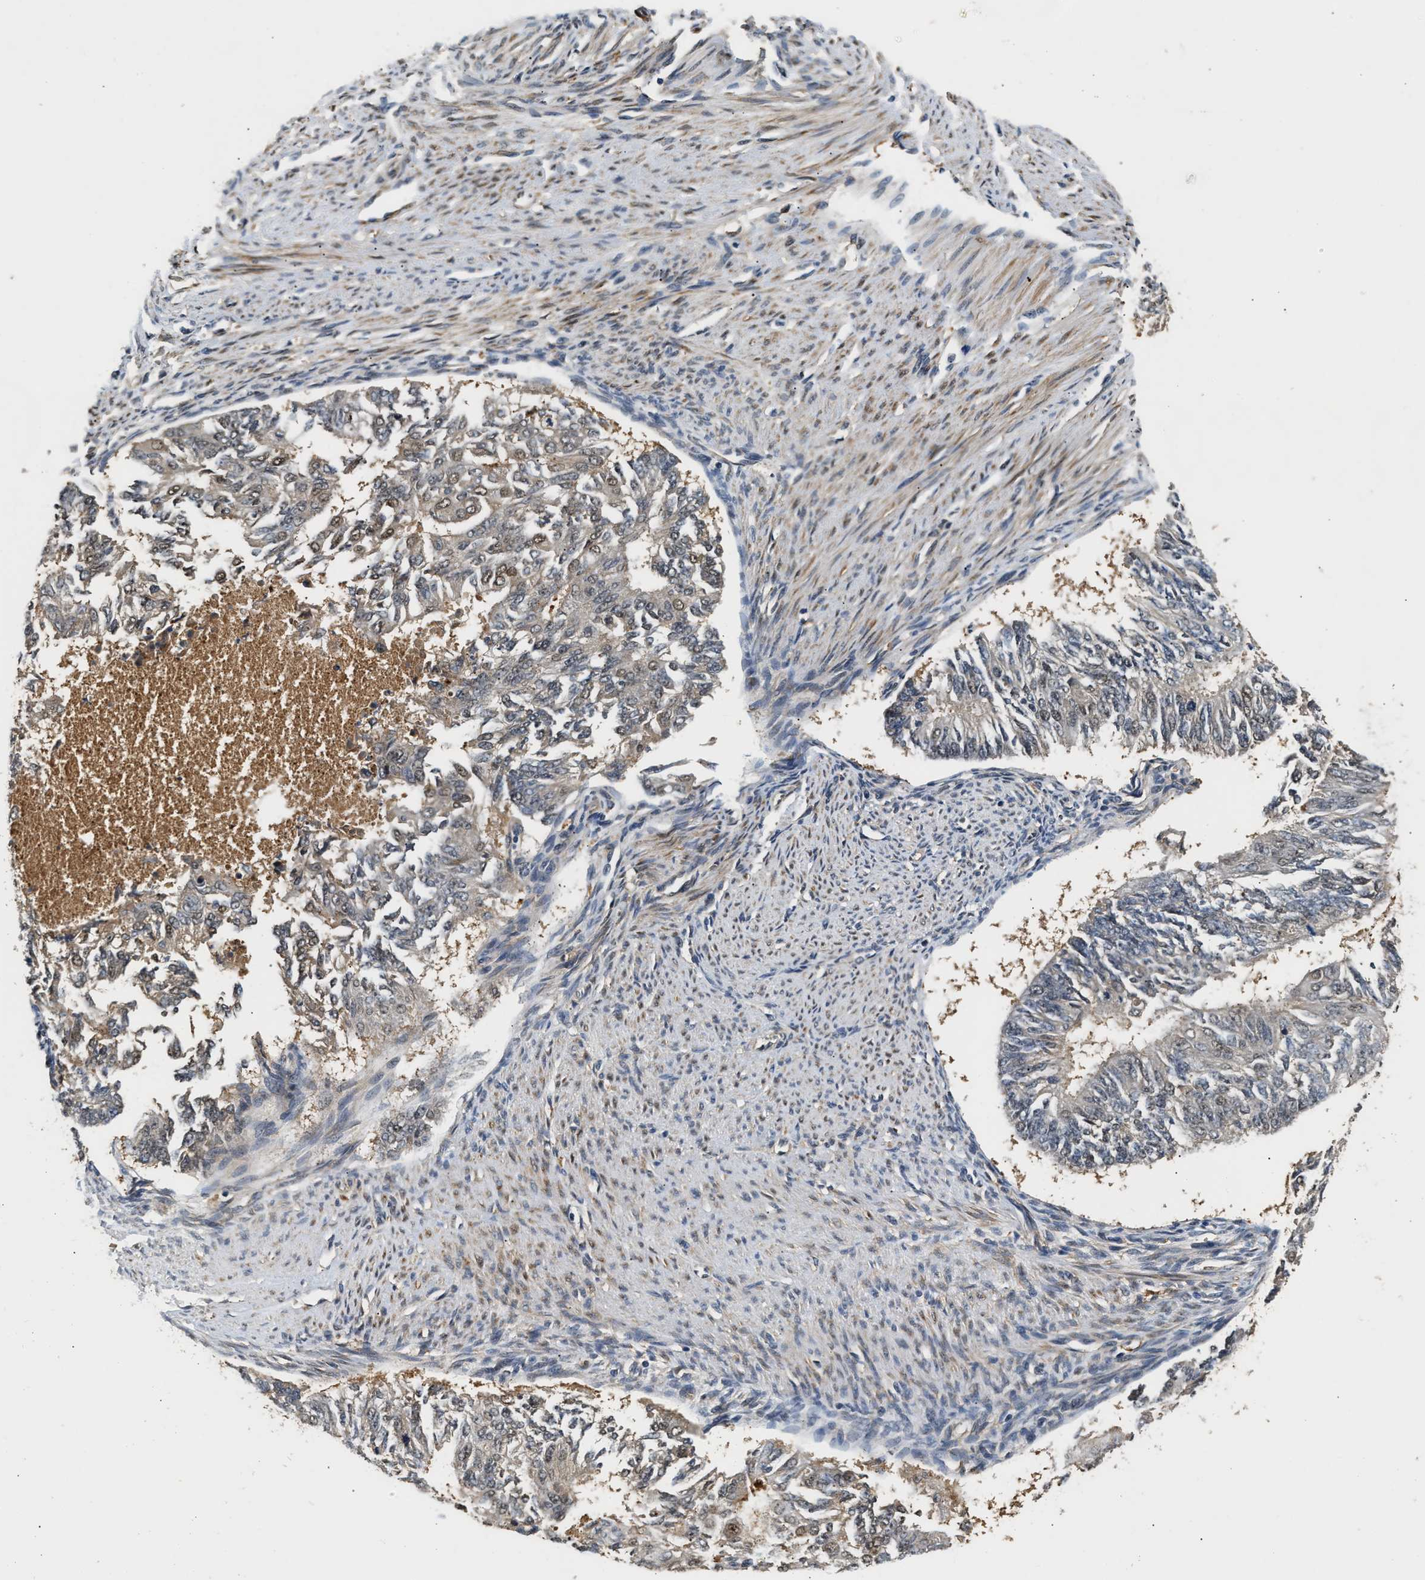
{"staining": {"intensity": "weak", "quantity": "25%-75%", "location": "nuclear"}, "tissue": "endometrial cancer", "cell_type": "Tumor cells", "image_type": "cancer", "snomed": [{"axis": "morphology", "description": "Adenocarcinoma, NOS"}, {"axis": "topography", "description": "Endometrium"}], "caption": "A high-resolution micrograph shows immunohistochemistry (IHC) staining of endometrial adenocarcinoma, which reveals weak nuclear staining in about 25%-75% of tumor cells.", "gene": "LARP6", "patient": {"sex": "female", "age": 32}}